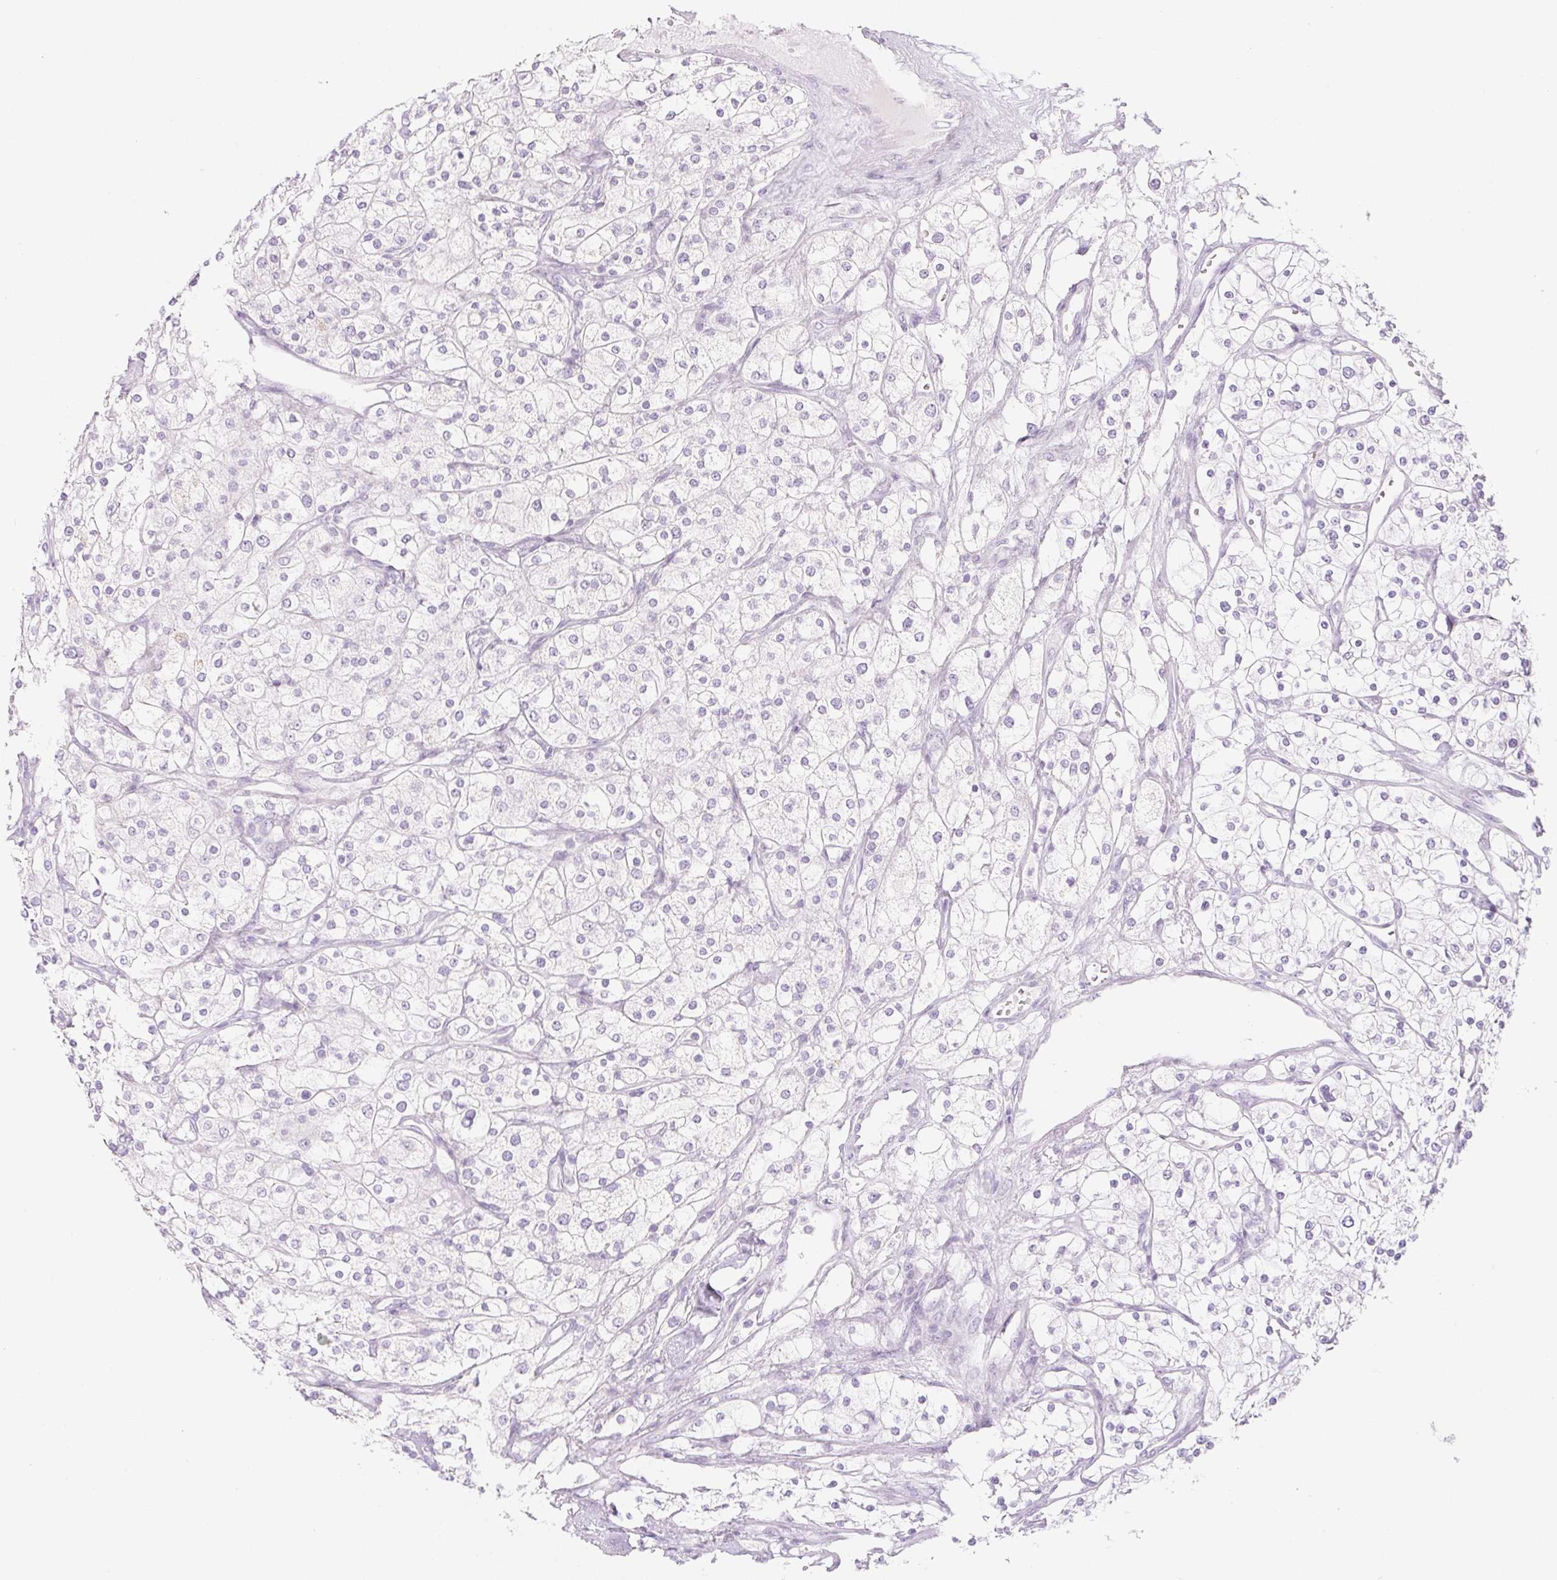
{"staining": {"intensity": "negative", "quantity": "none", "location": "none"}, "tissue": "renal cancer", "cell_type": "Tumor cells", "image_type": "cancer", "snomed": [{"axis": "morphology", "description": "Adenocarcinoma, NOS"}, {"axis": "topography", "description": "Kidney"}], "caption": "There is no significant staining in tumor cells of adenocarcinoma (renal).", "gene": "SPRR3", "patient": {"sex": "male", "age": 80}}